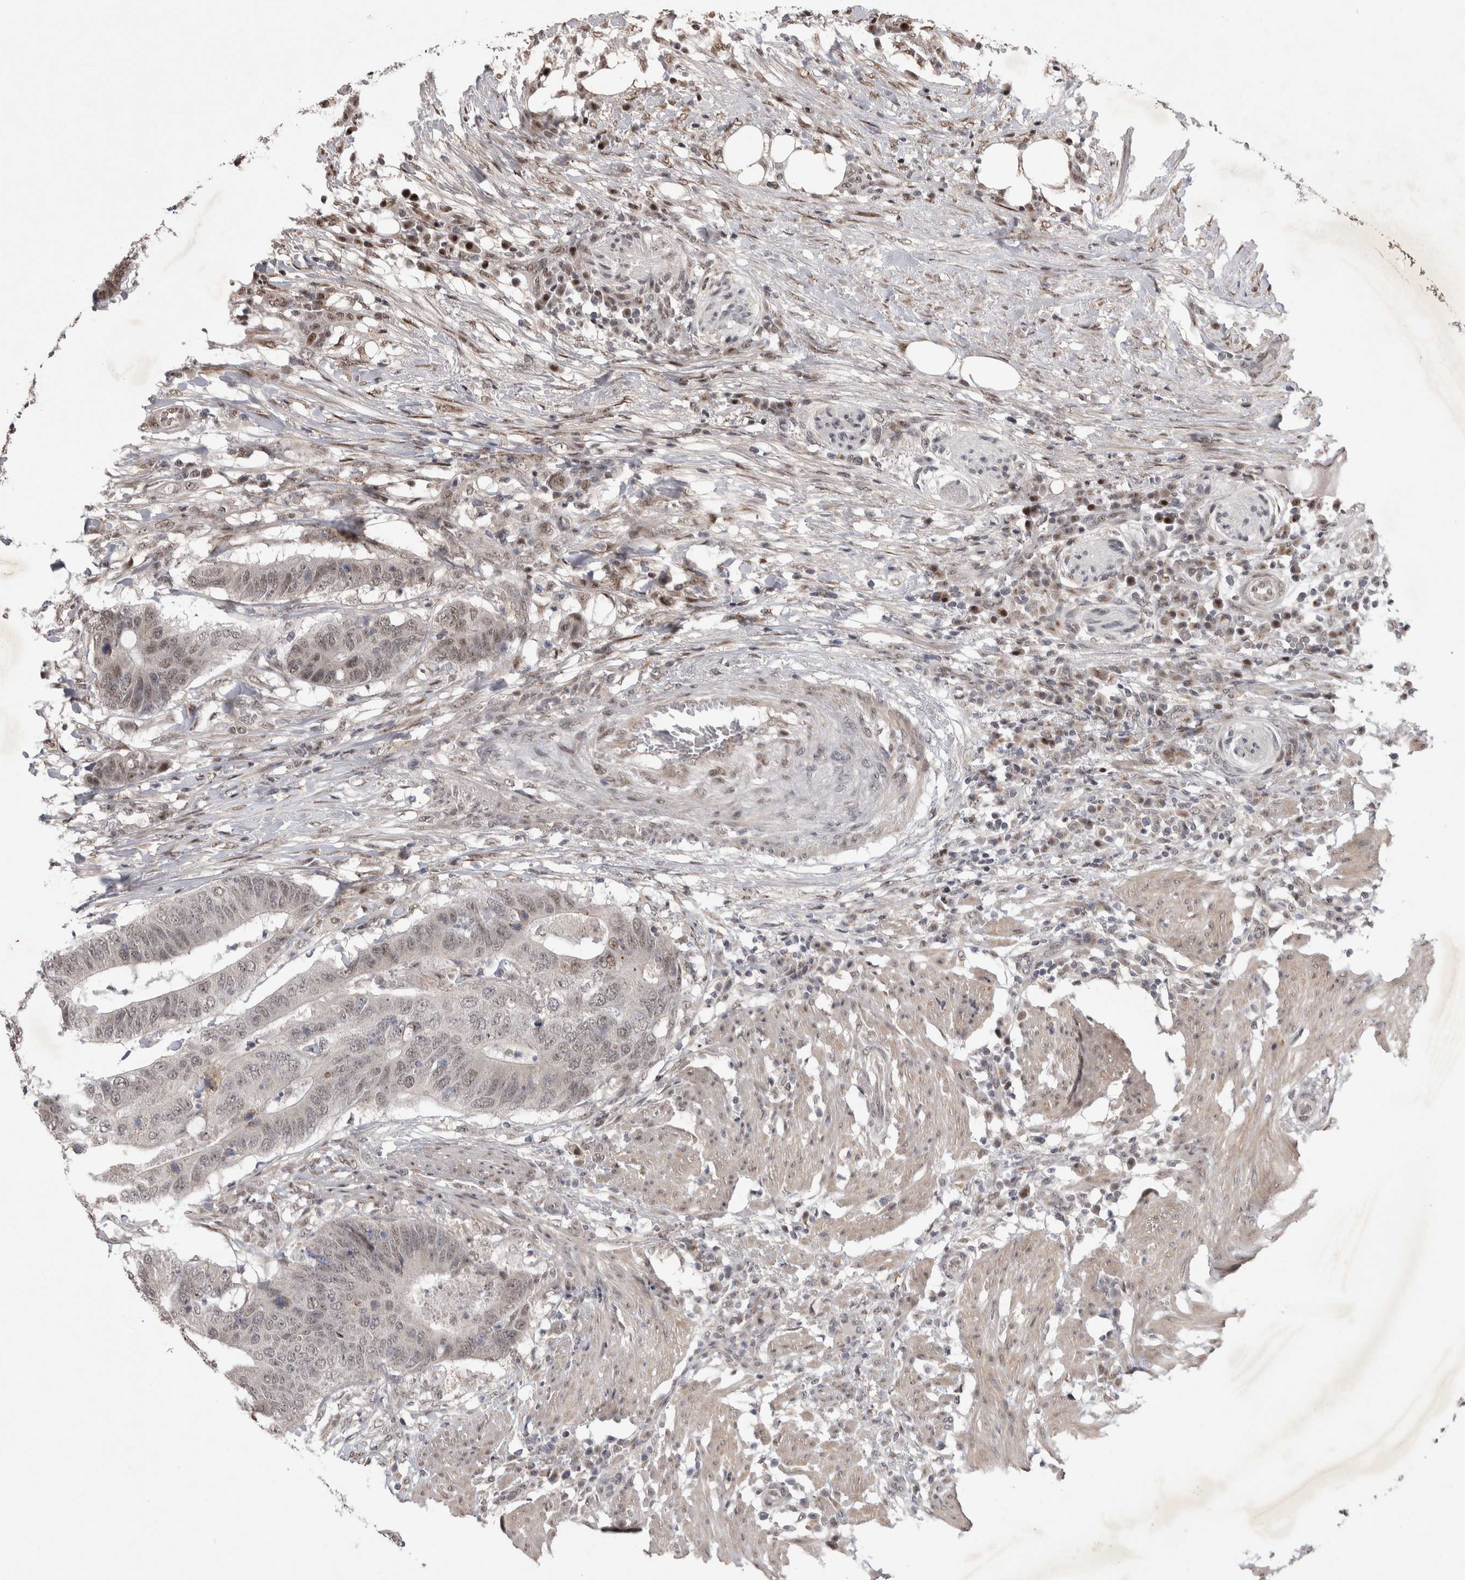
{"staining": {"intensity": "weak", "quantity": ">75%", "location": "nuclear"}, "tissue": "colorectal cancer", "cell_type": "Tumor cells", "image_type": "cancer", "snomed": [{"axis": "morphology", "description": "Adenocarcinoma, NOS"}, {"axis": "topography", "description": "Colon"}], "caption": "The image shows staining of colorectal adenocarcinoma, revealing weak nuclear protein staining (brown color) within tumor cells.", "gene": "IFI44", "patient": {"sex": "male", "age": 56}}